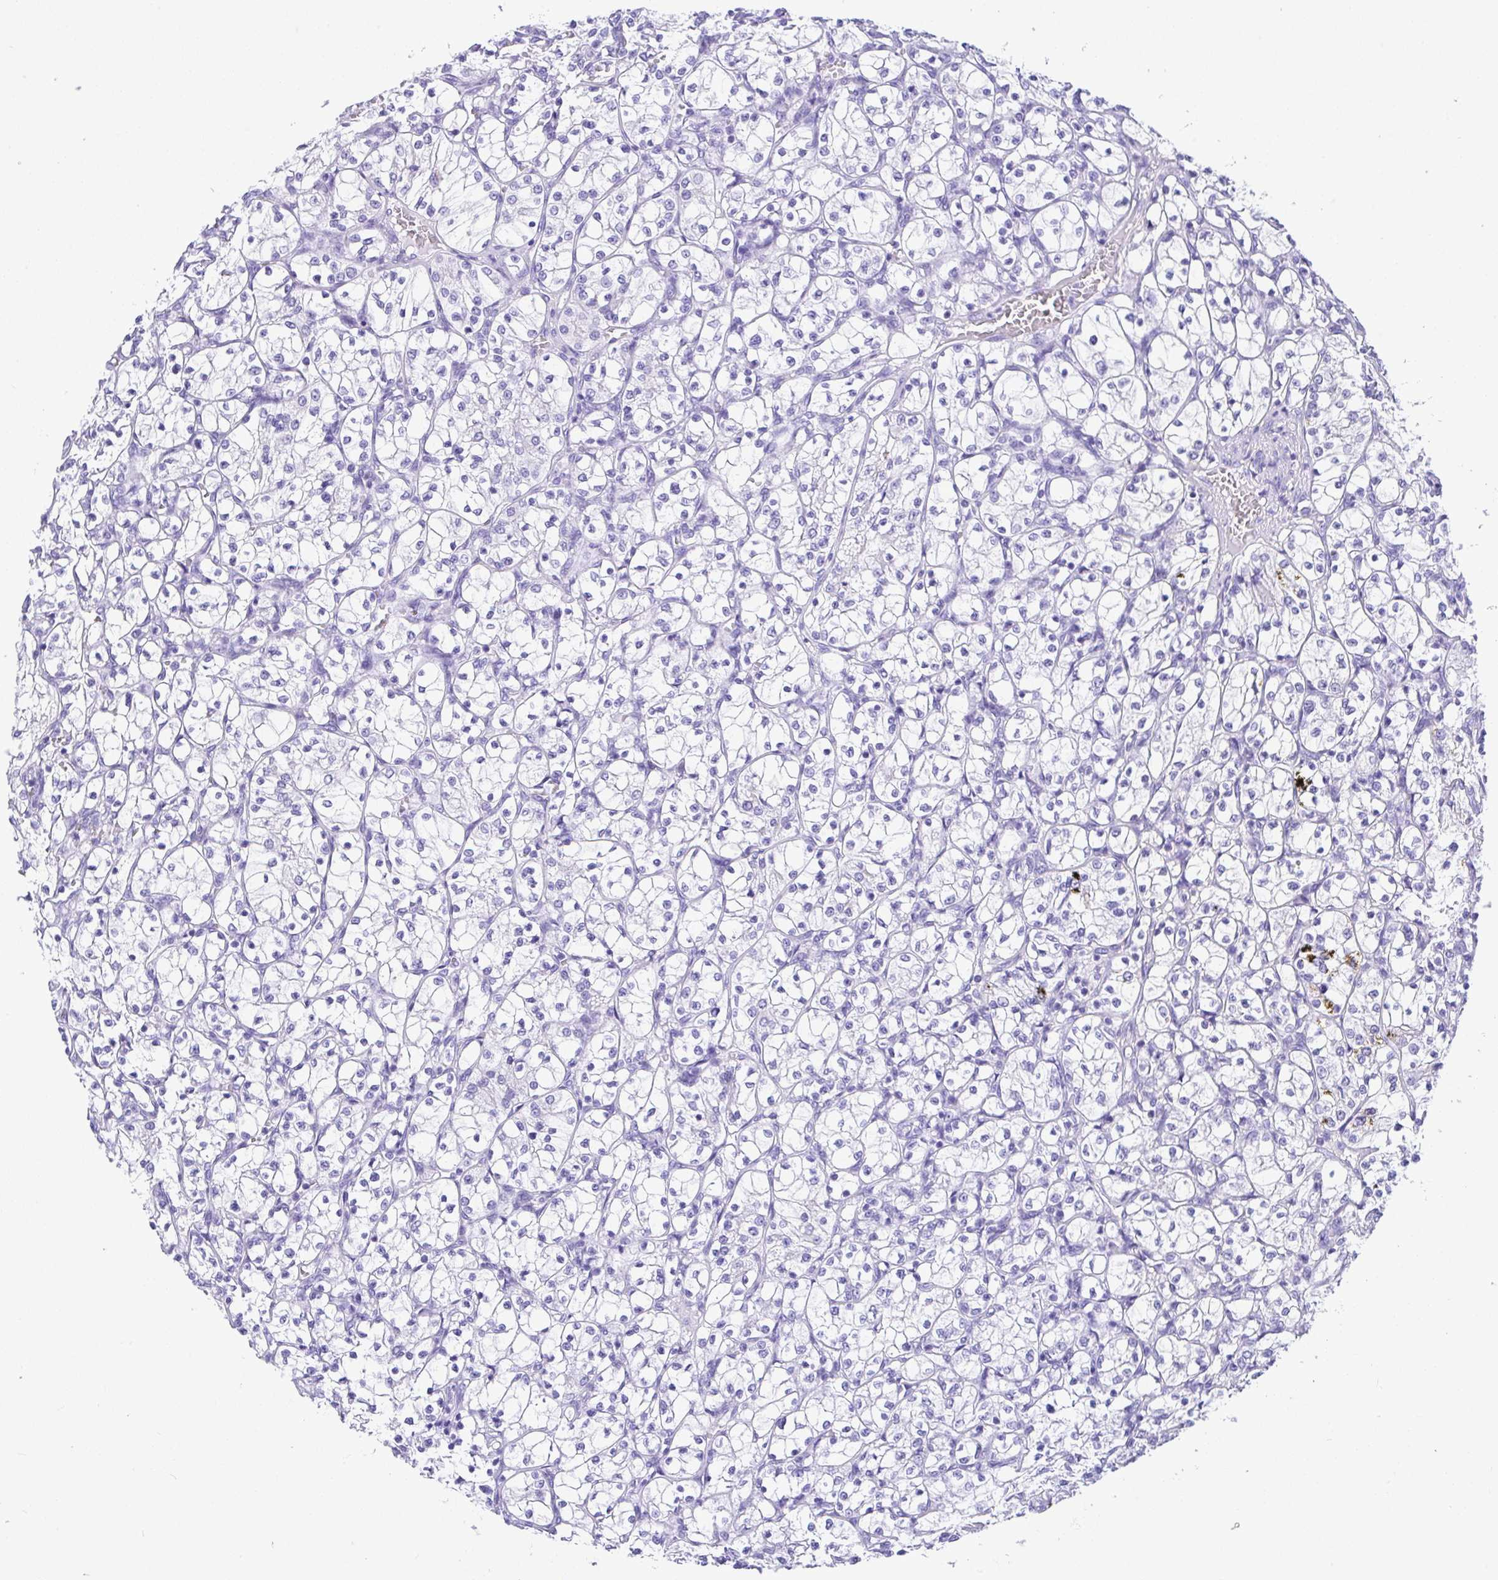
{"staining": {"intensity": "negative", "quantity": "none", "location": "none"}, "tissue": "renal cancer", "cell_type": "Tumor cells", "image_type": "cancer", "snomed": [{"axis": "morphology", "description": "Adenocarcinoma, NOS"}, {"axis": "topography", "description": "Kidney"}], "caption": "Immunohistochemical staining of adenocarcinoma (renal) reveals no significant staining in tumor cells. Nuclei are stained in blue.", "gene": "BEST4", "patient": {"sex": "female", "age": 69}}